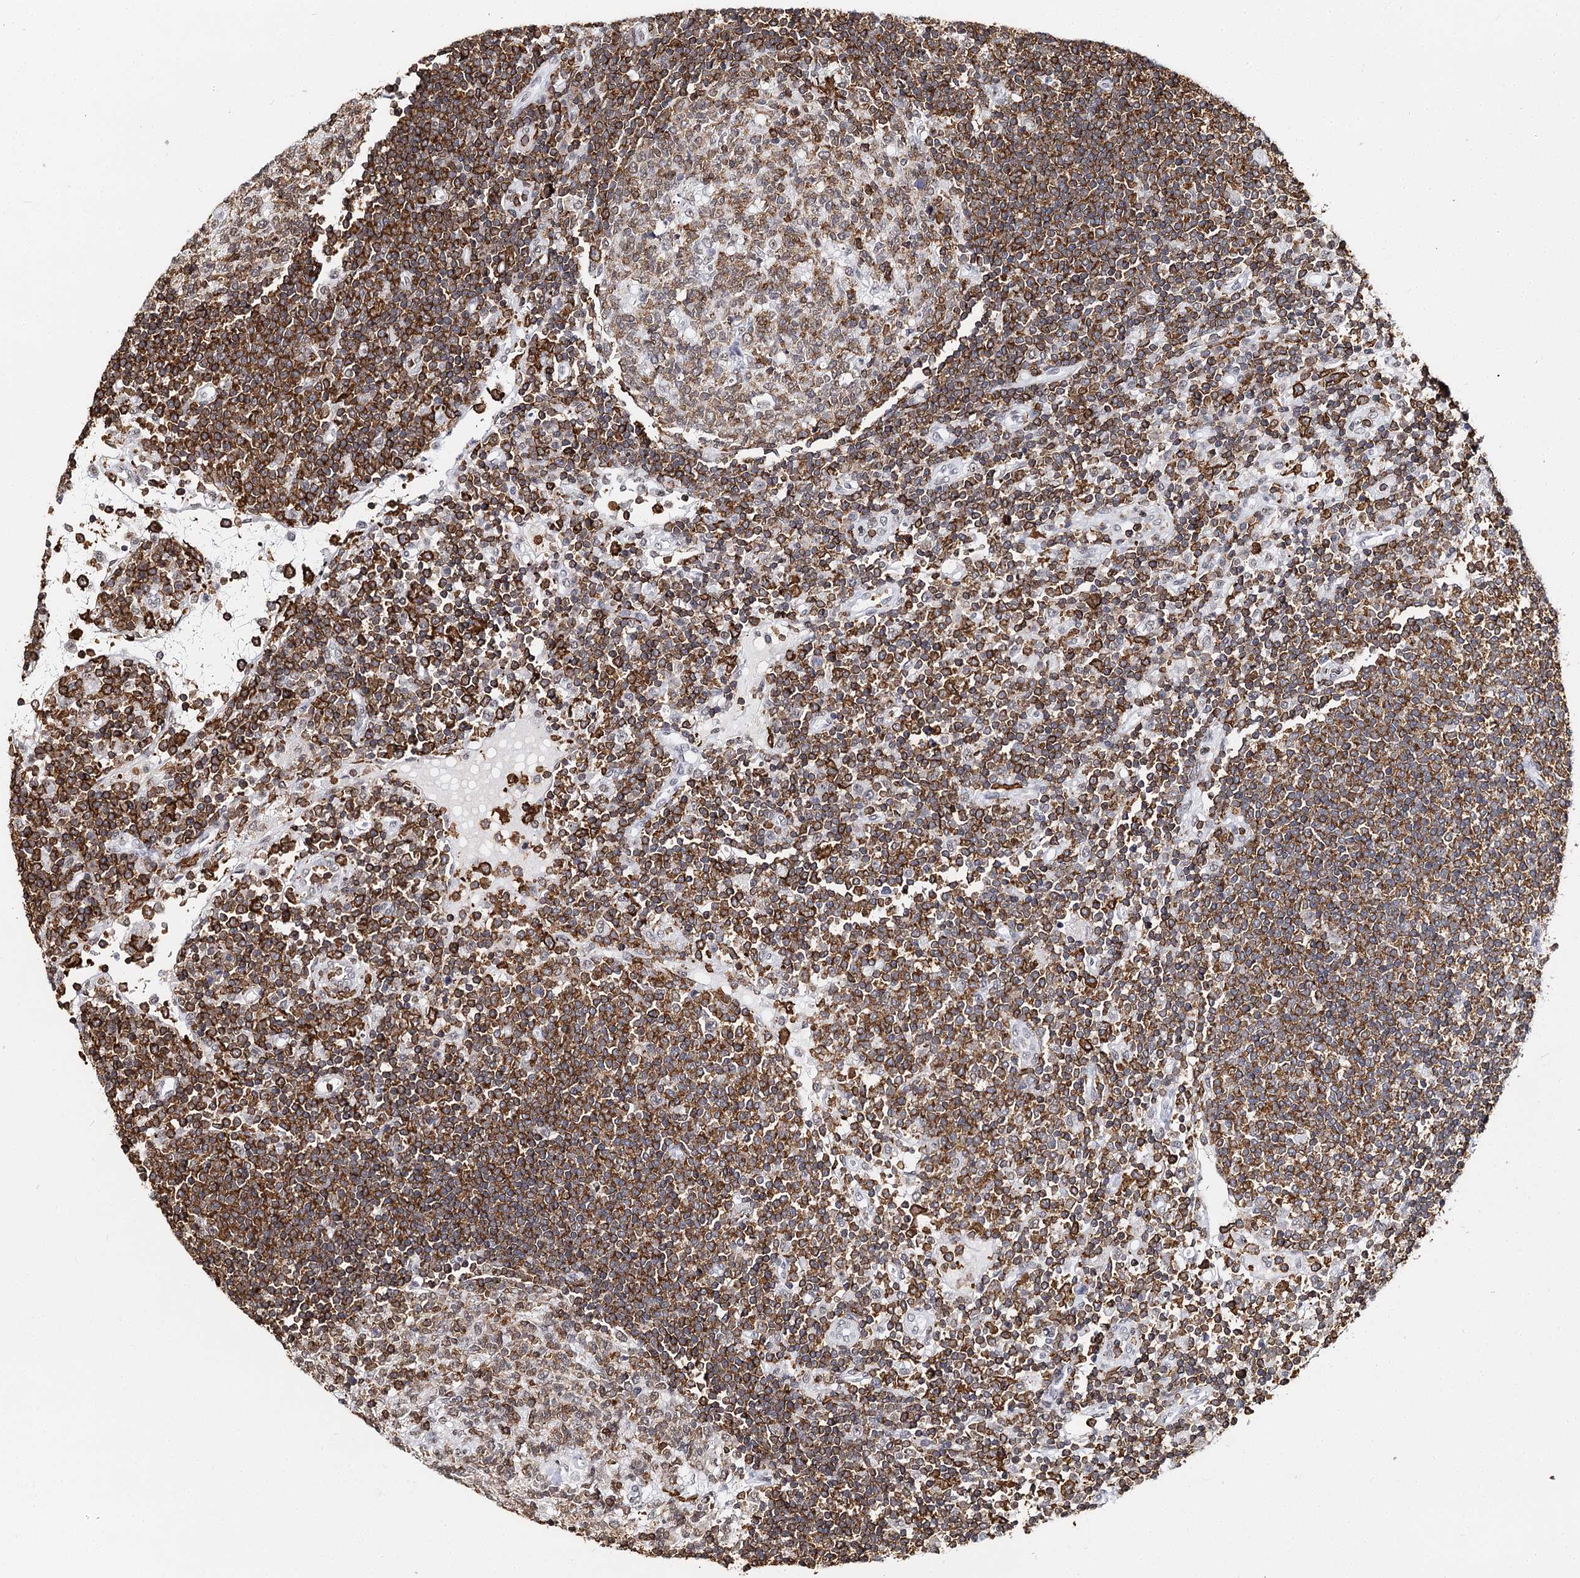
{"staining": {"intensity": "moderate", "quantity": ">75%", "location": "cytoplasmic/membranous"}, "tissue": "lymph node", "cell_type": "Germinal center cells", "image_type": "normal", "snomed": [{"axis": "morphology", "description": "Normal tissue, NOS"}, {"axis": "topography", "description": "Lymph node"}], "caption": "Immunohistochemistry (DAB) staining of unremarkable lymph node exhibits moderate cytoplasmic/membranous protein positivity in approximately >75% of germinal center cells. (DAB = brown stain, brightfield microscopy at high magnification).", "gene": "BARD1", "patient": {"sex": "female", "age": 53}}